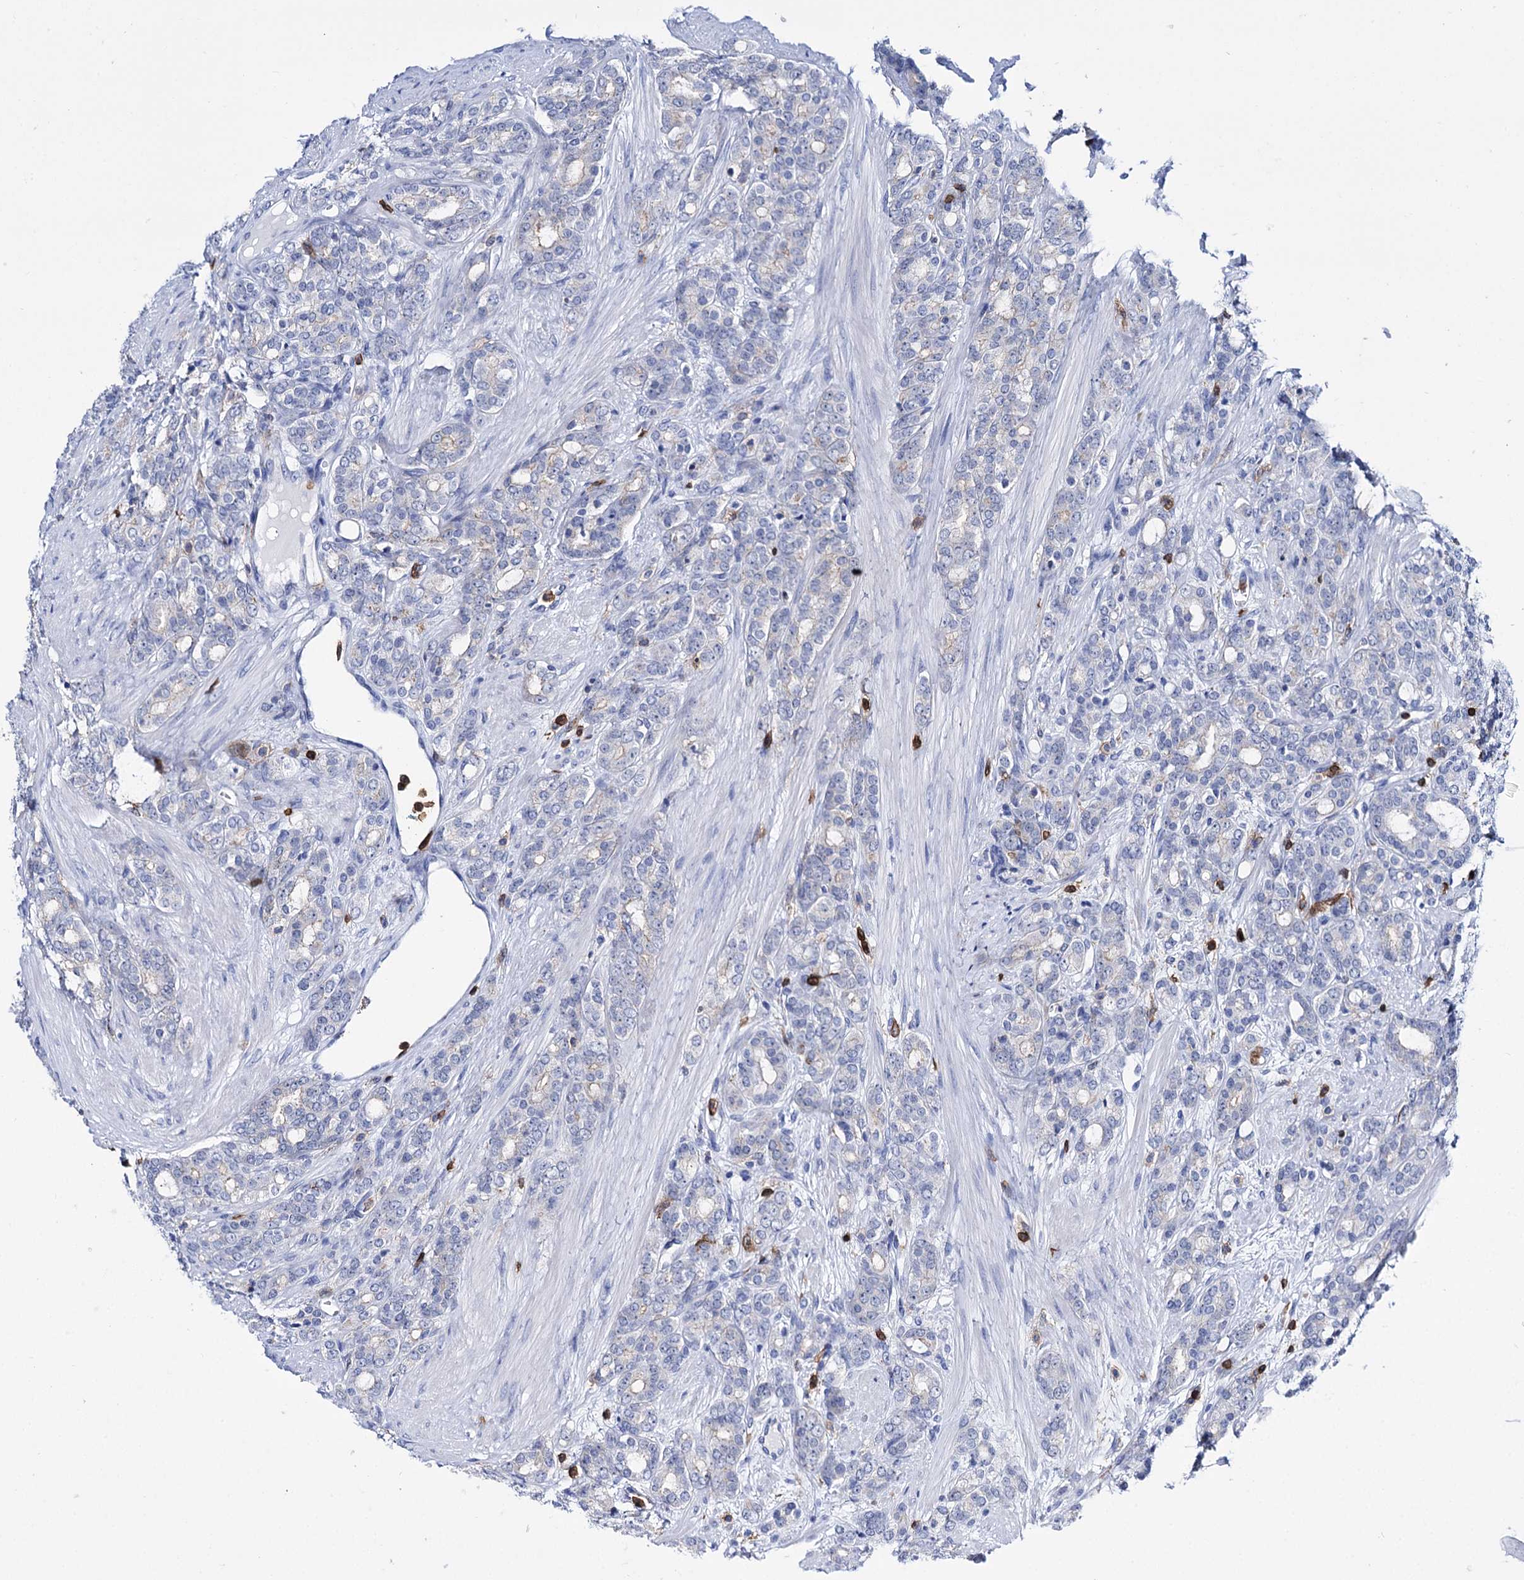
{"staining": {"intensity": "negative", "quantity": "none", "location": "none"}, "tissue": "prostate cancer", "cell_type": "Tumor cells", "image_type": "cancer", "snomed": [{"axis": "morphology", "description": "Adenocarcinoma, High grade"}, {"axis": "topography", "description": "Prostate"}], "caption": "Human prostate cancer (adenocarcinoma (high-grade)) stained for a protein using immunohistochemistry (IHC) shows no staining in tumor cells.", "gene": "DEF6", "patient": {"sex": "male", "age": 62}}